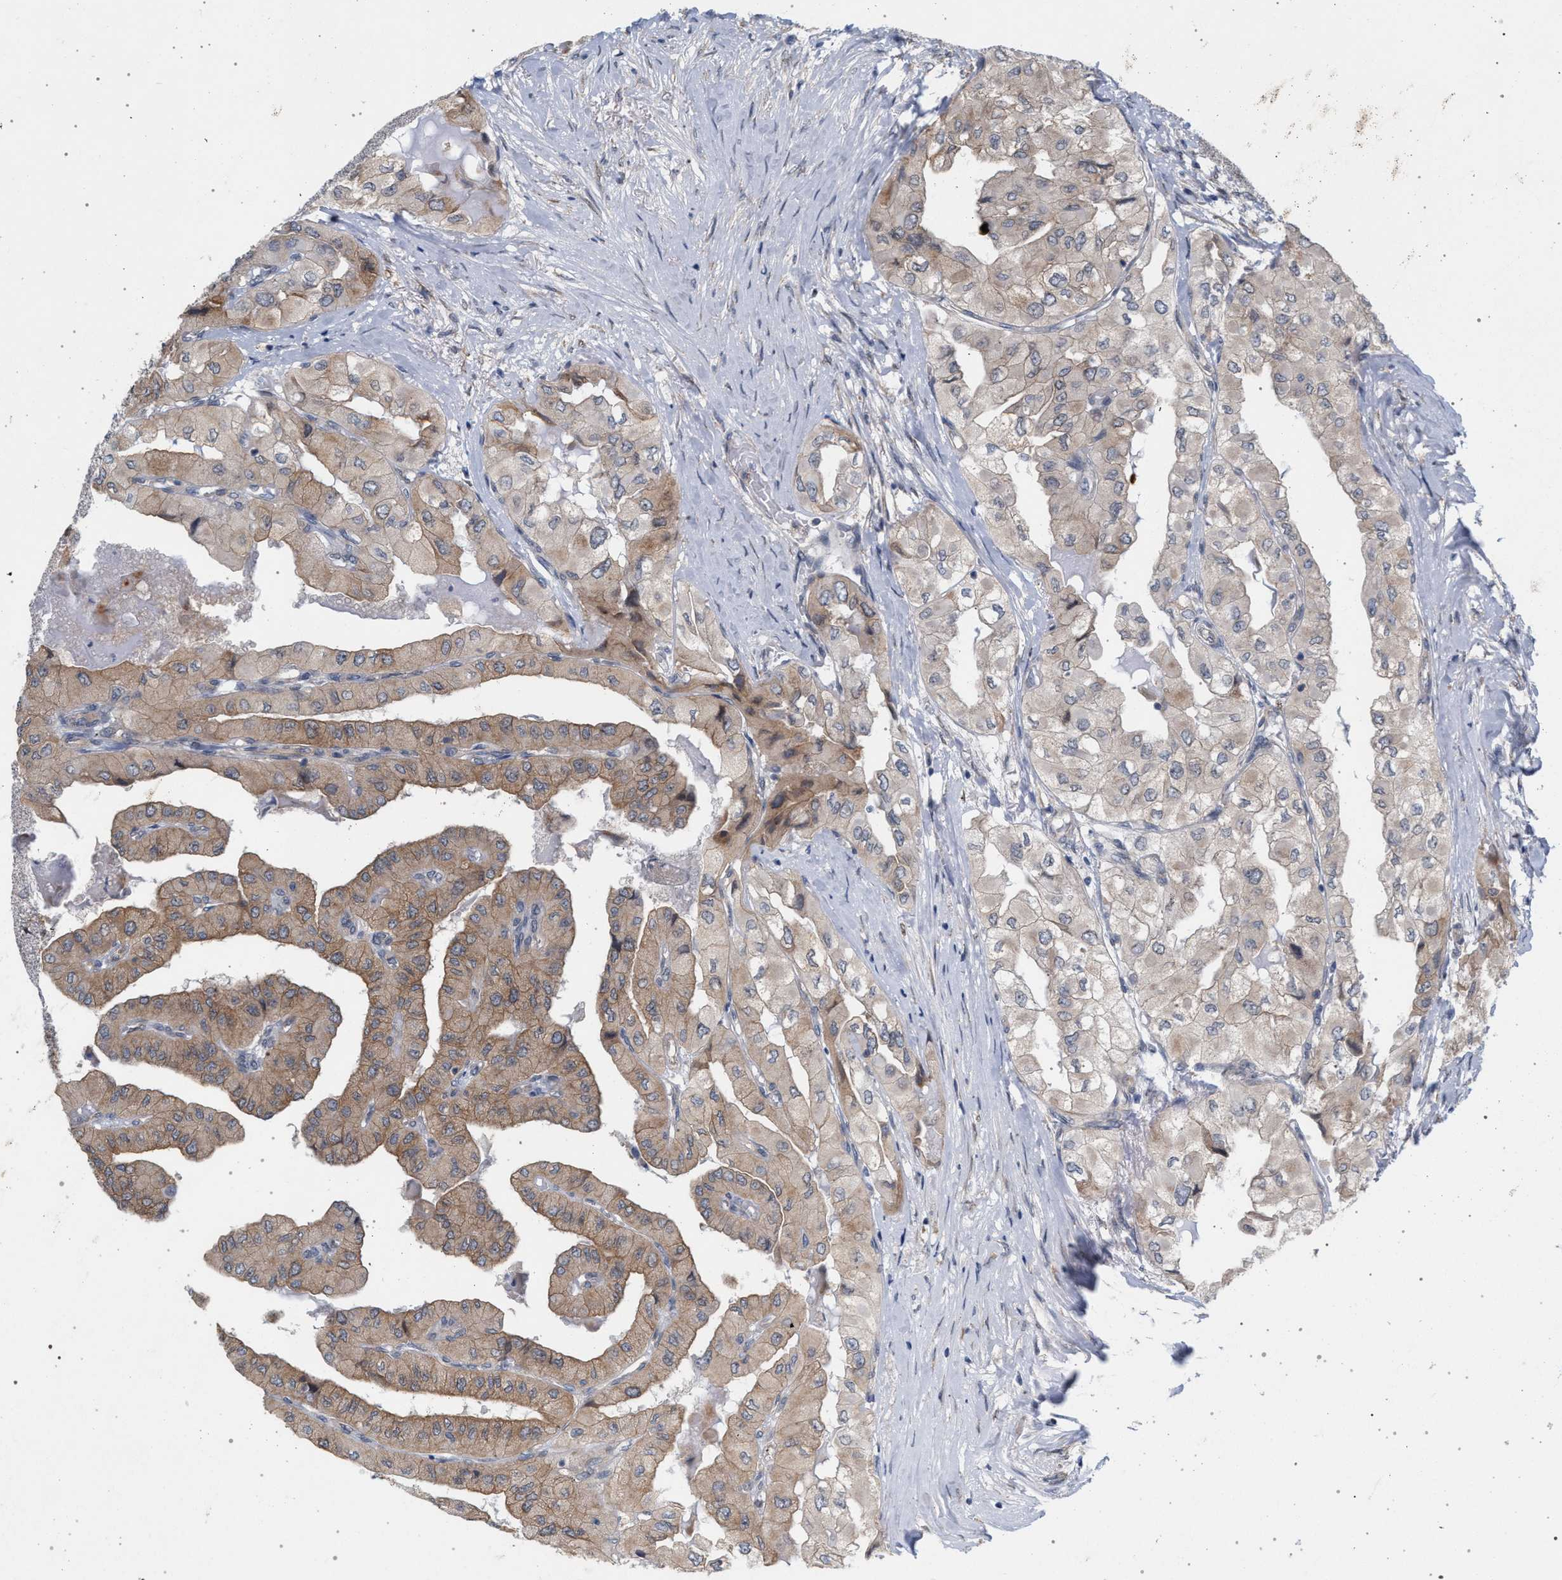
{"staining": {"intensity": "weak", "quantity": ">75%", "location": "cytoplasmic/membranous"}, "tissue": "thyroid cancer", "cell_type": "Tumor cells", "image_type": "cancer", "snomed": [{"axis": "morphology", "description": "Papillary adenocarcinoma, NOS"}, {"axis": "topography", "description": "Thyroid gland"}], "caption": "DAB (3,3'-diaminobenzidine) immunohistochemical staining of thyroid cancer (papillary adenocarcinoma) shows weak cytoplasmic/membranous protein positivity in approximately >75% of tumor cells.", "gene": "ARPC5L", "patient": {"sex": "female", "age": 59}}